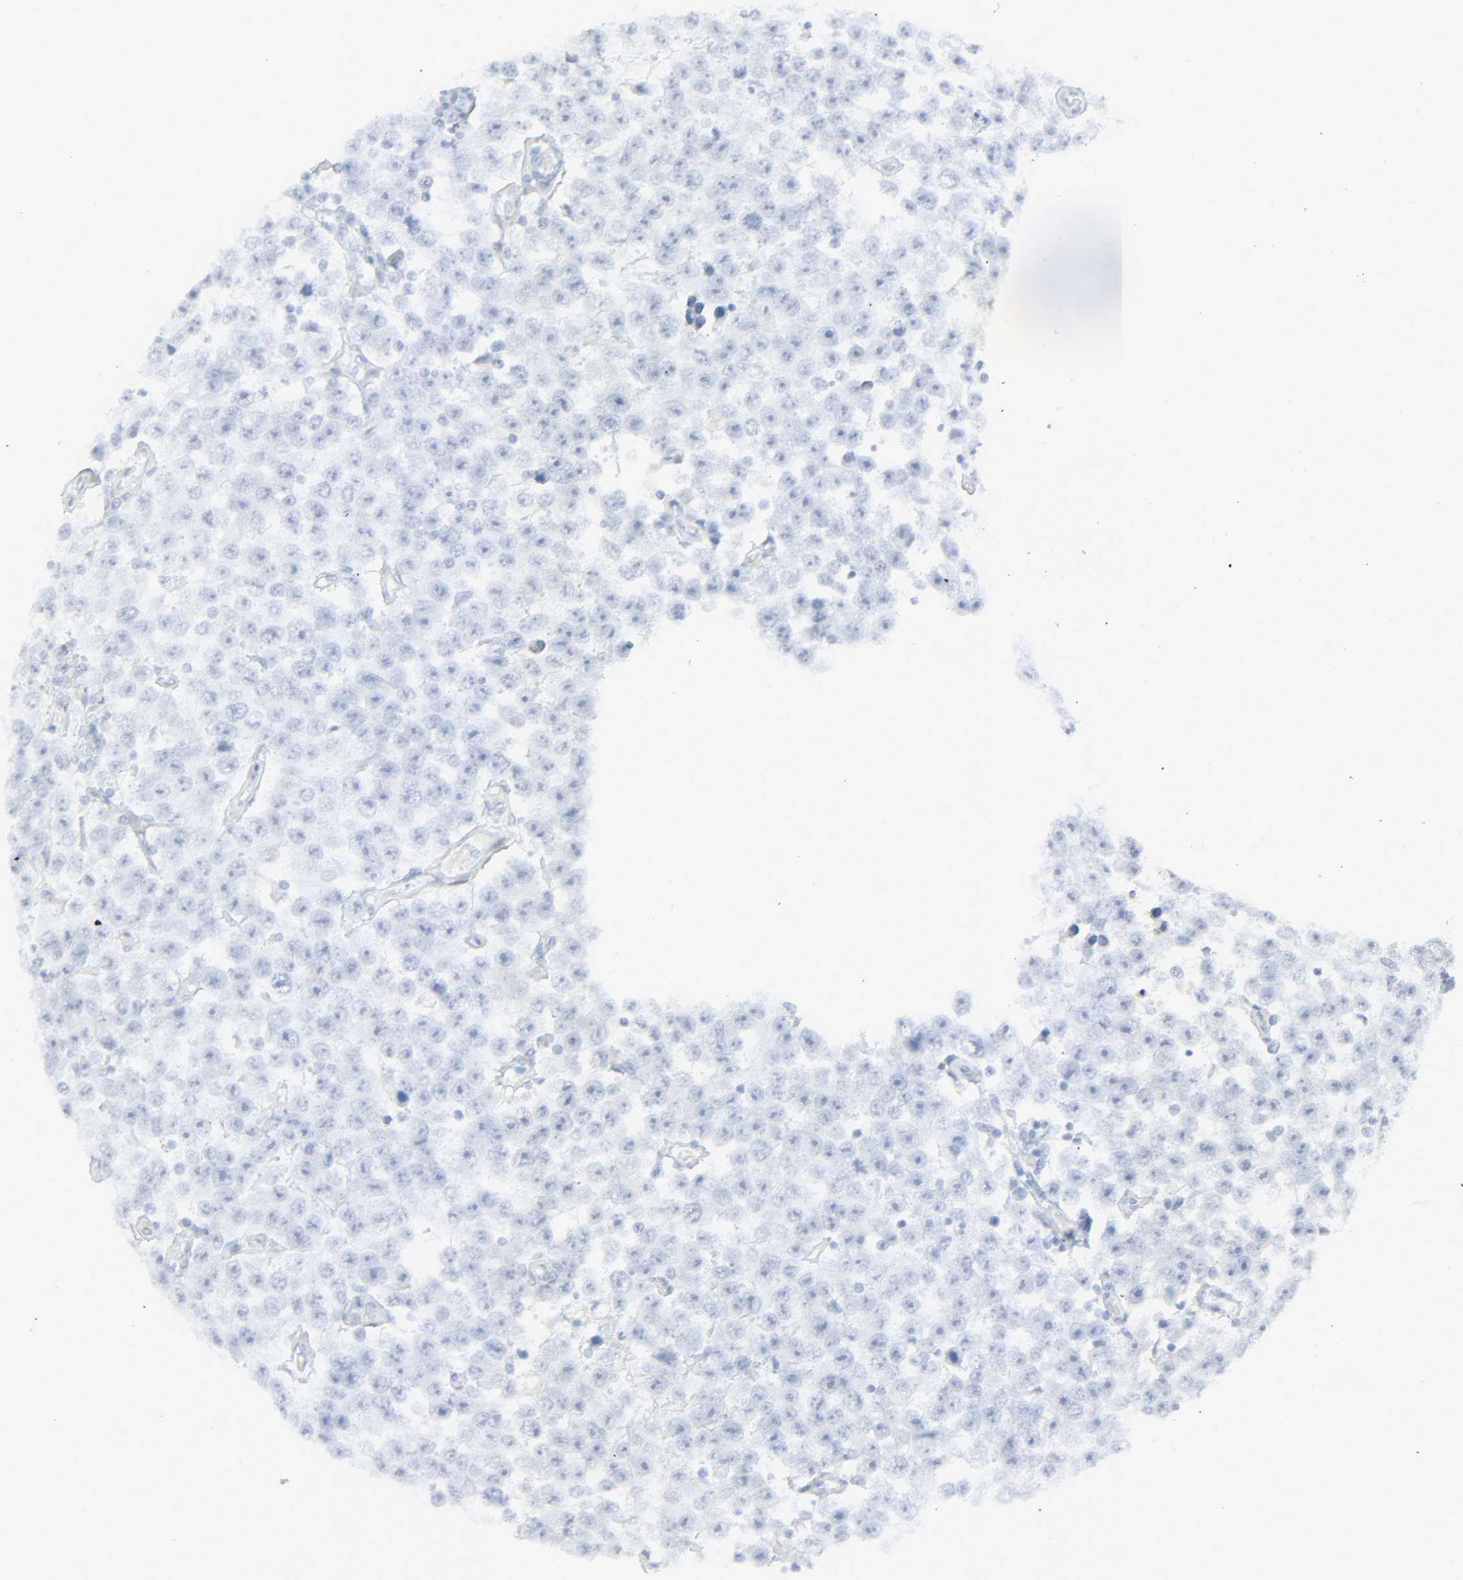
{"staining": {"intensity": "negative", "quantity": "none", "location": "none"}, "tissue": "testis cancer", "cell_type": "Tumor cells", "image_type": "cancer", "snomed": [{"axis": "morphology", "description": "Seminoma, NOS"}, {"axis": "topography", "description": "Testis"}], "caption": "Photomicrograph shows no significant protein positivity in tumor cells of testis cancer (seminoma).", "gene": "ZBTB16", "patient": {"sex": "male", "age": 52}}